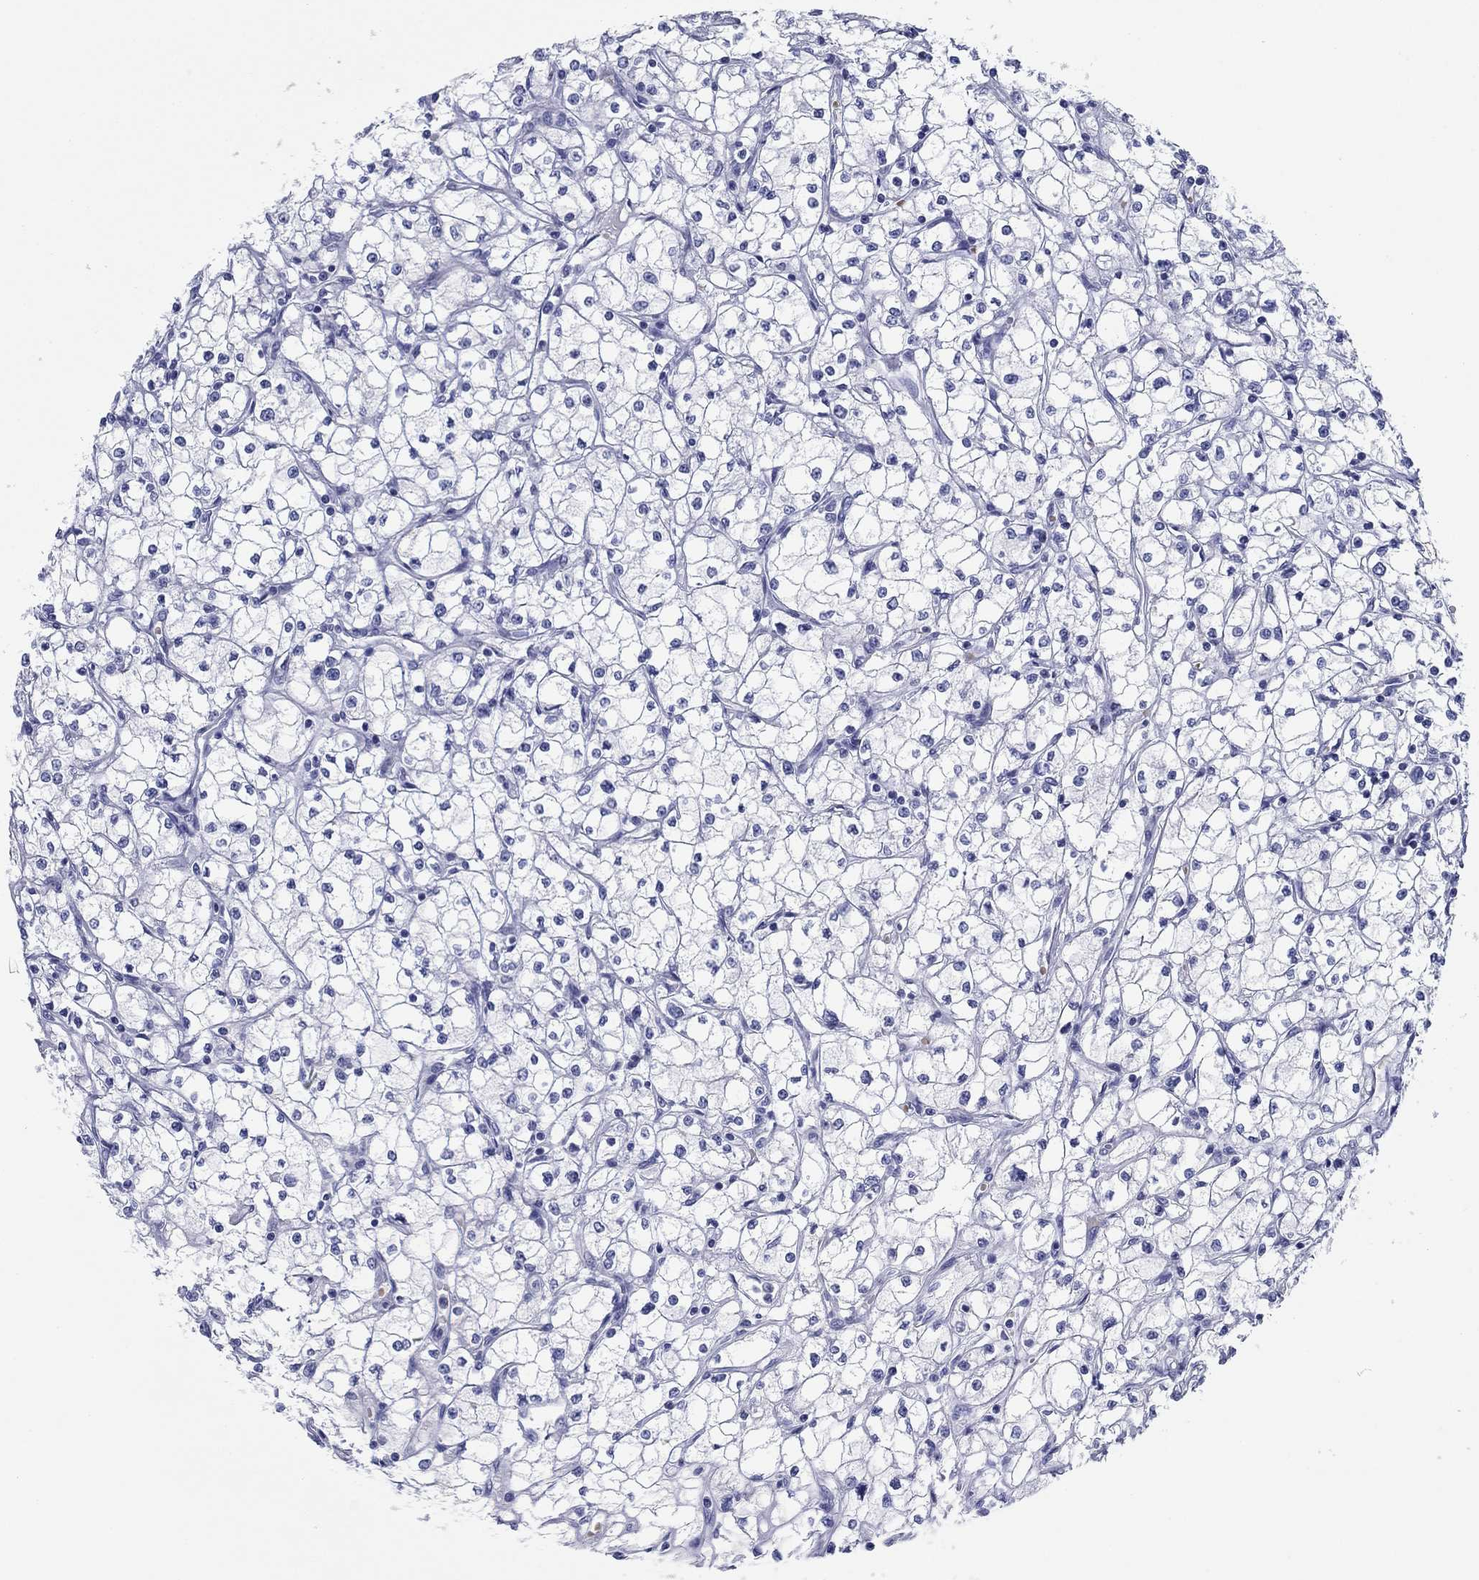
{"staining": {"intensity": "negative", "quantity": "none", "location": "none"}, "tissue": "renal cancer", "cell_type": "Tumor cells", "image_type": "cancer", "snomed": [{"axis": "morphology", "description": "Adenocarcinoma, NOS"}, {"axis": "topography", "description": "Kidney"}], "caption": "A micrograph of human adenocarcinoma (renal) is negative for staining in tumor cells. (DAB (3,3'-diaminobenzidine) immunohistochemistry (IHC) with hematoxylin counter stain).", "gene": "GPC1", "patient": {"sex": "male", "age": 67}}